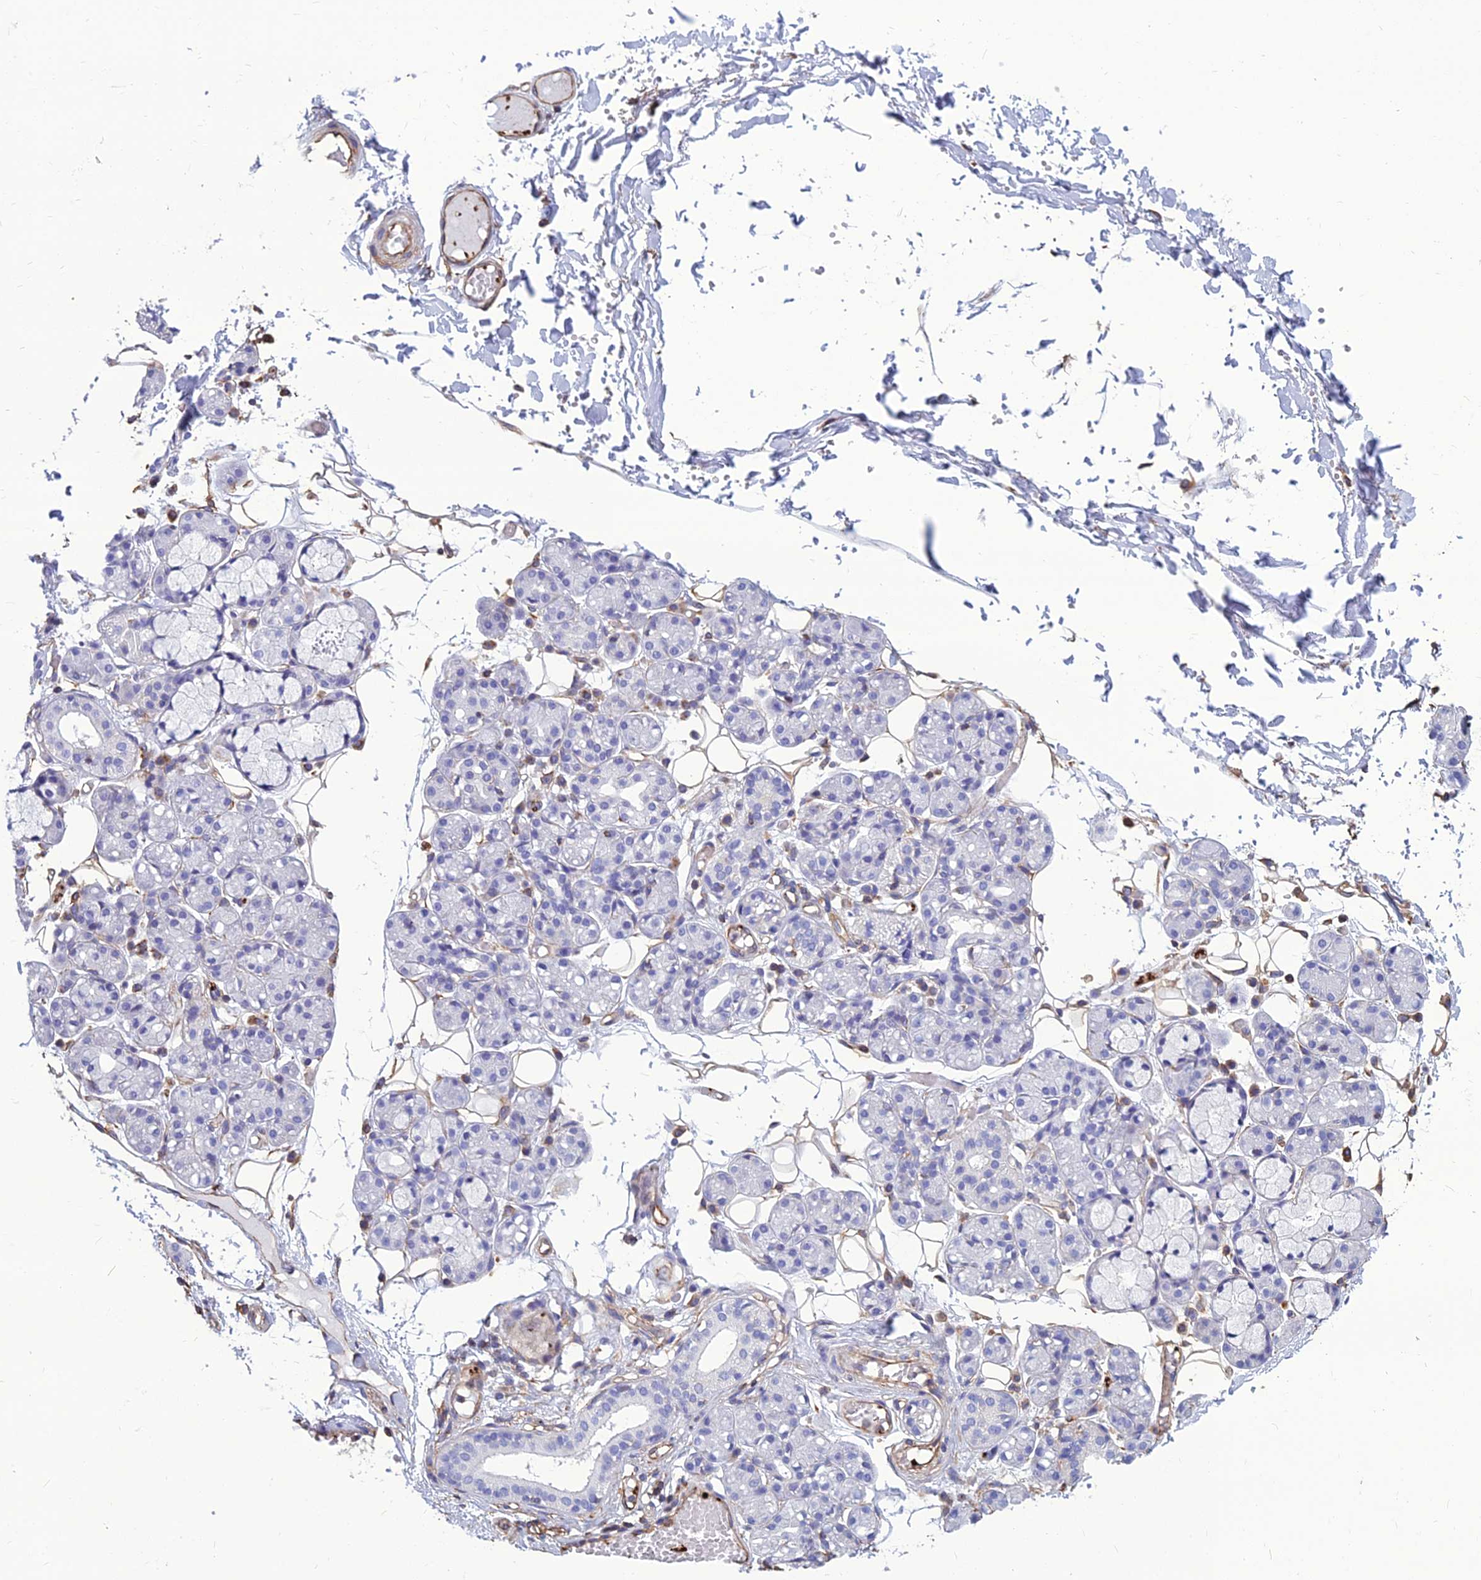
{"staining": {"intensity": "negative", "quantity": "none", "location": "none"}, "tissue": "salivary gland", "cell_type": "Glandular cells", "image_type": "normal", "snomed": [{"axis": "morphology", "description": "Normal tissue, NOS"}, {"axis": "topography", "description": "Salivary gland"}], "caption": "Immunohistochemistry histopathology image of unremarkable salivary gland: salivary gland stained with DAB (3,3'-diaminobenzidine) shows no significant protein staining in glandular cells.", "gene": "PSMD11", "patient": {"sex": "male", "age": 63}}